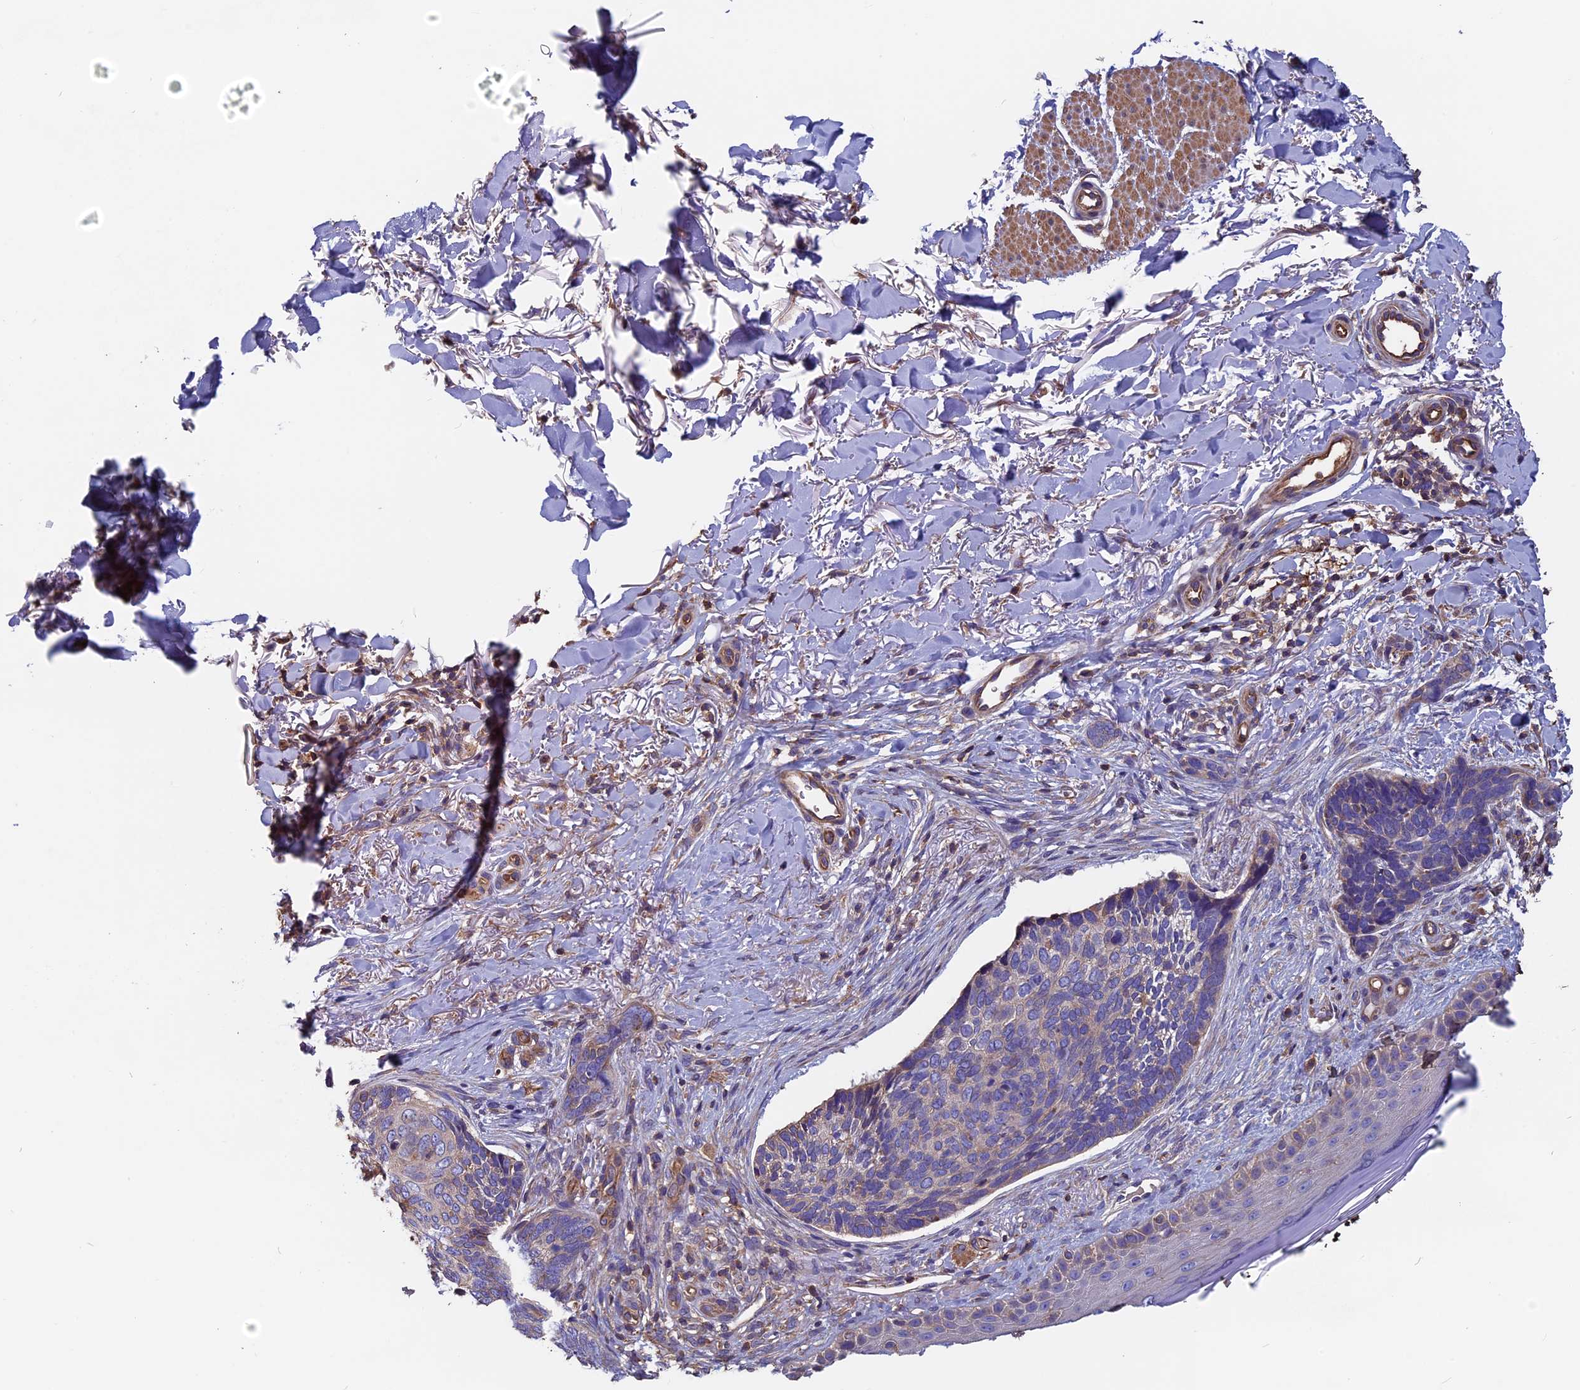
{"staining": {"intensity": "weak", "quantity": "<25%", "location": "cytoplasmic/membranous"}, "tissue": "skin cancer", "cell_type": "Tumor cells", "image_type": "cancer", "snomed": [{"axis": "morphology", "description": "Normal tissue, NOS"}, {"axis": "morphology", "description": "Basal cell carcinoma"}, {"axis": "topography", "description": "Skin"}], "caption": "Tumor cells show no significant protein staining in skin basal cell carcinoma.", "gene": "CCDC153", "patient": {"sex": "female", "age": 67}}